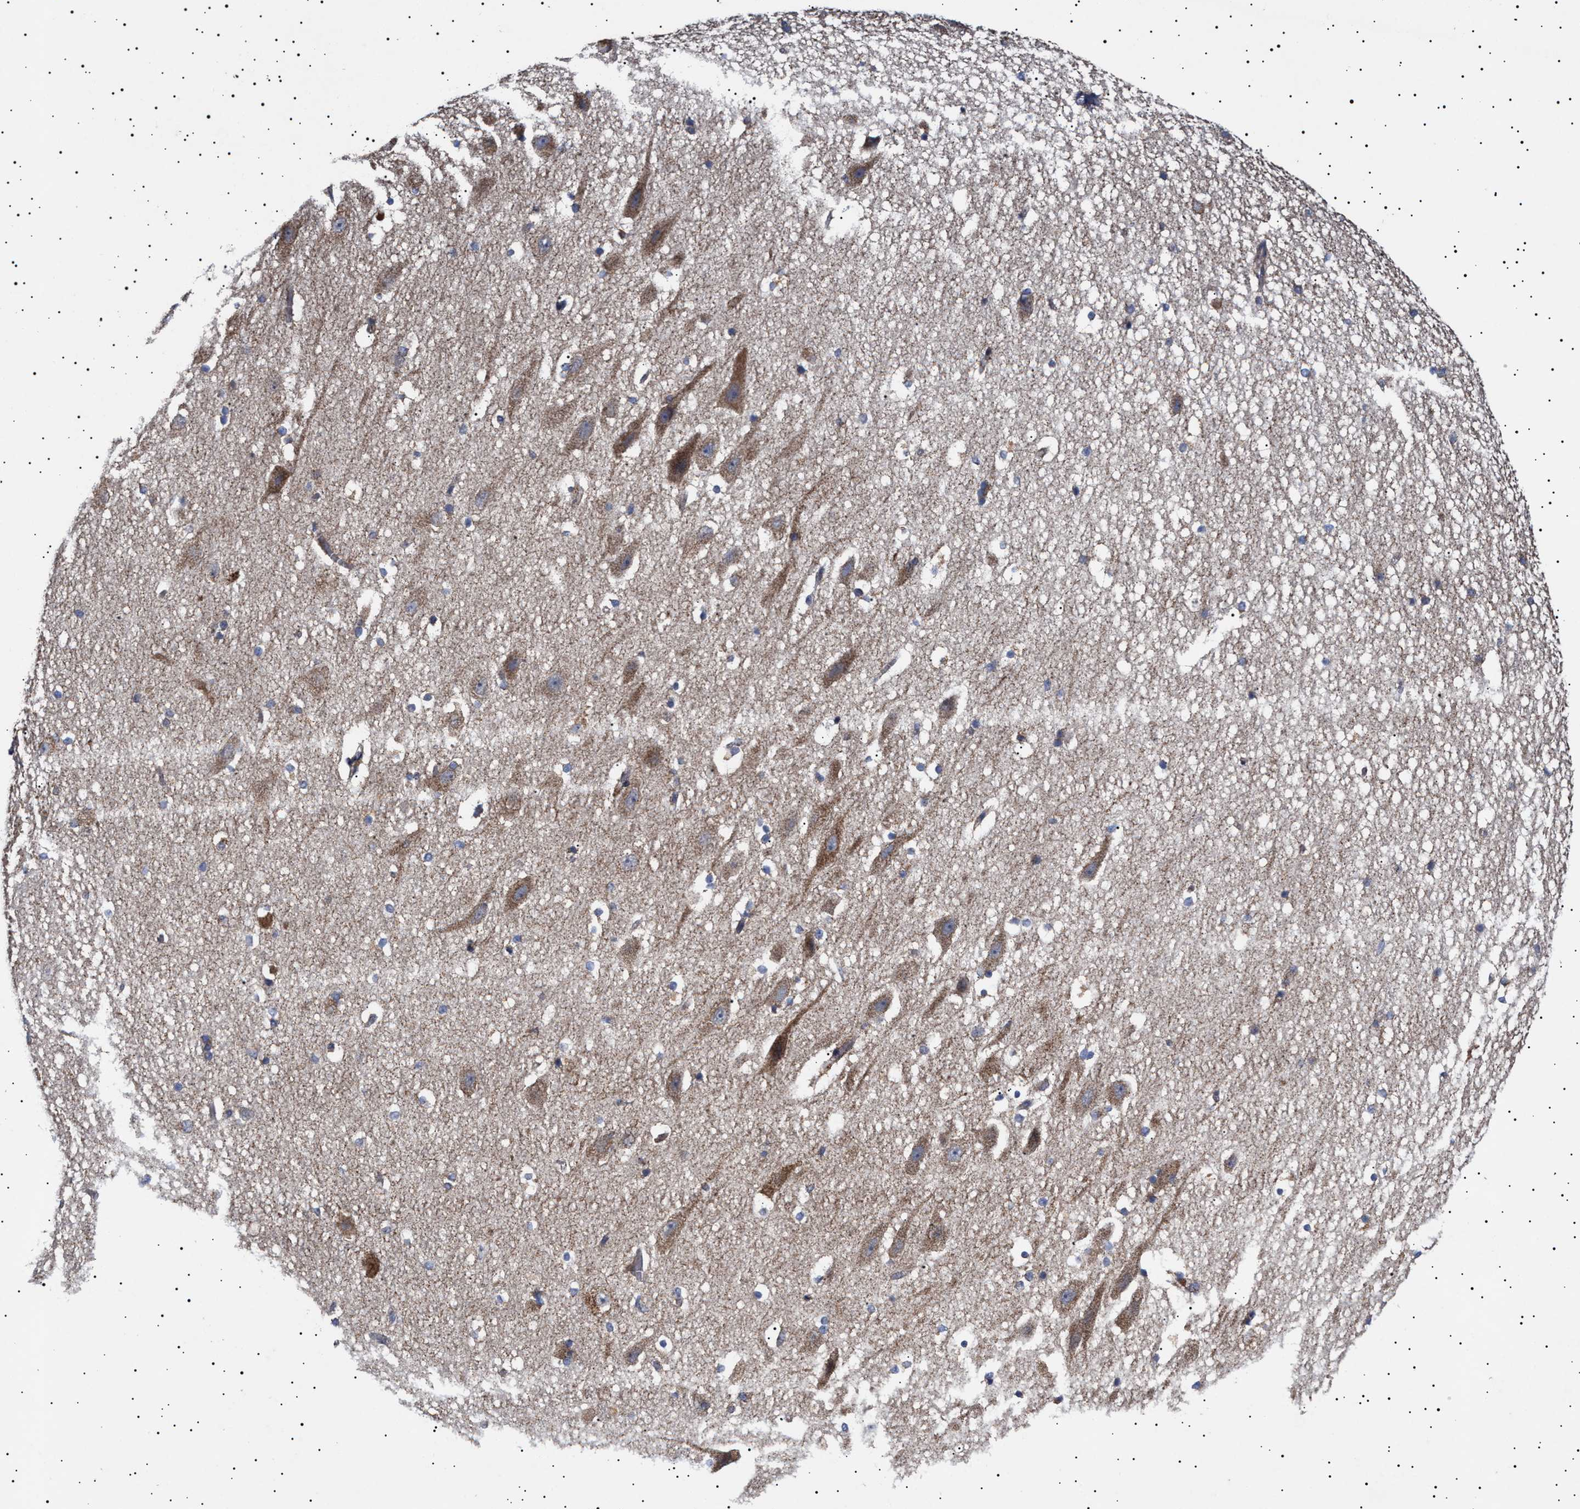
{"staining": {"intensity": "moderate", "quantity": "25%-75%", "location": "cytoplasmic/membranous"}, "tissue": "hippocampus", "cell_type": "Glial cells", "image_type": "normal", "snomed": [{"axis": "morphology", "description": "Normal tissue, NOS"}, {"axis": "topography", "description": "Hippocampus"}], "caption": "IHC staining of normal hippocampus, which reveals medium levels of moderate cytoplasmic/membranous expression in about 25%-75% of glial cells indicating moderate cytoplasmic/membranous protein expression. The staining was performed using DAB (brown) for protein detection and nuclei were counterstained in hematoxylin (blue).", "gene": "MRPL10", "patient": {"sex": "female", "age": 19}}